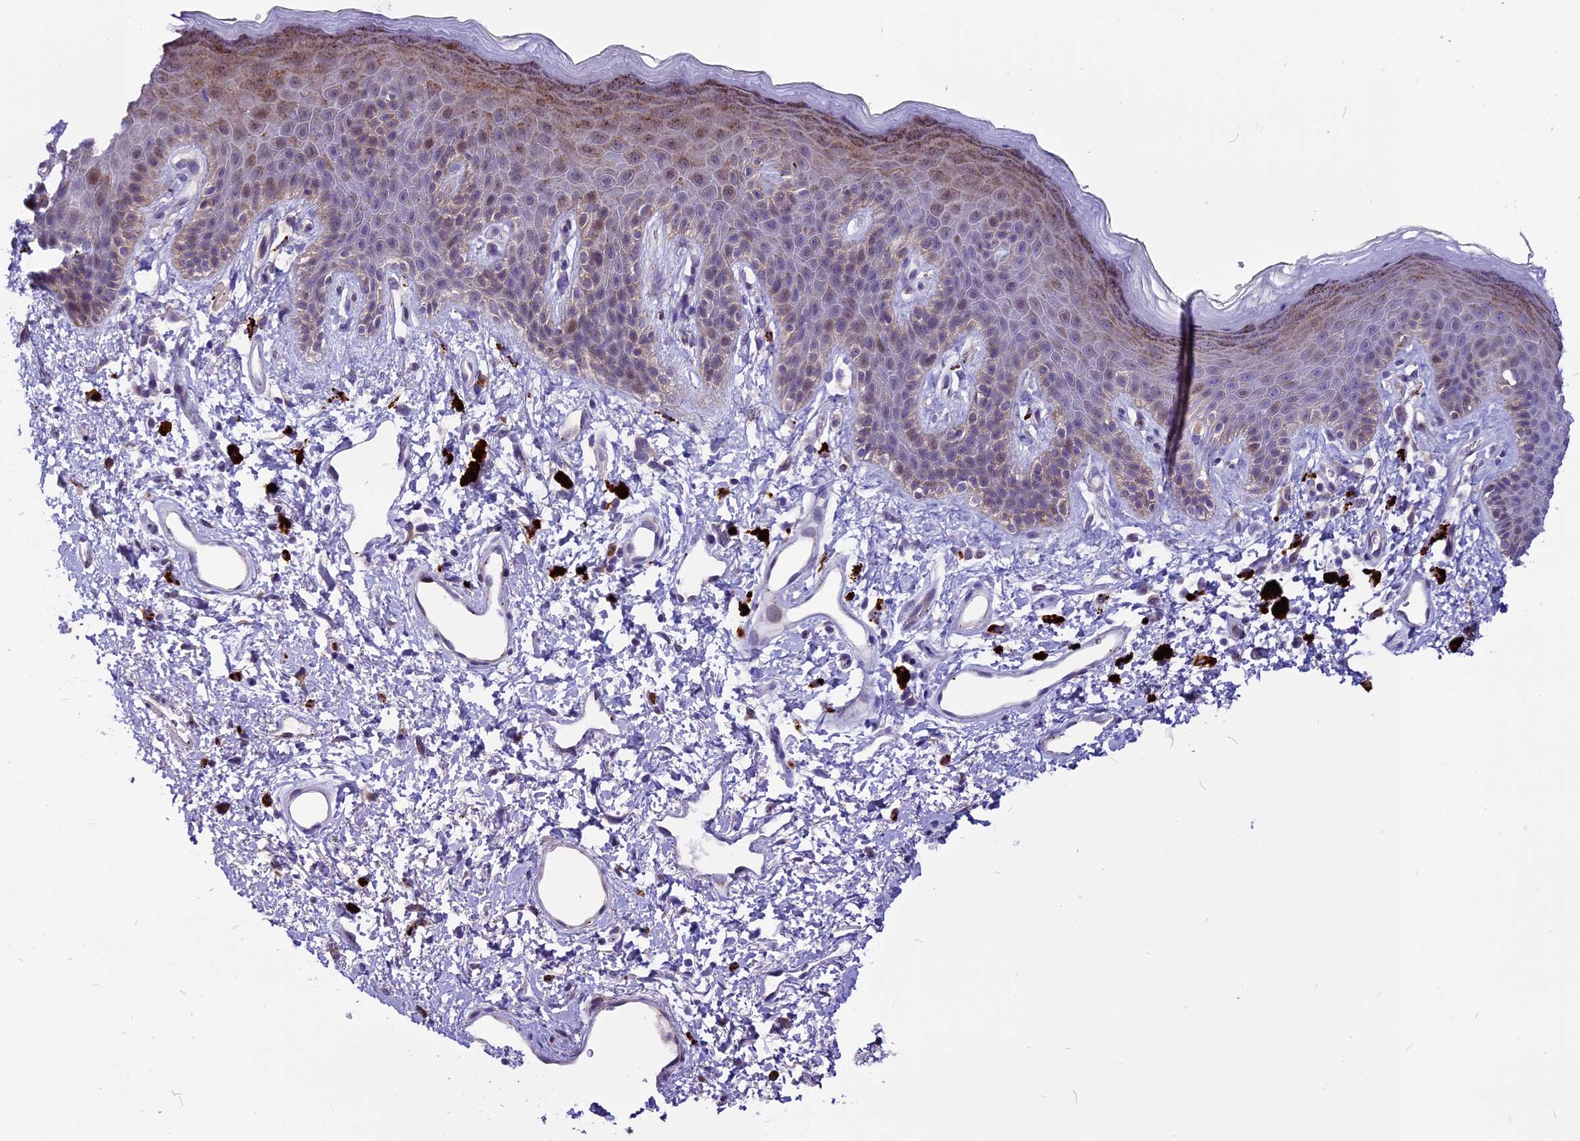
{"staining": {"intensity": "moderate", "quantity": "25%-75%", "location": "cytoplasmic/membranous"}, "tissue": "skin", "cell_type": "Epidermal cells", "image_type": "normal", "snomed": [{"axis": "morphology", "description": "Normal tissue, NOS"}, {"axis": "topography", "description": "Anal"}], "caption": "Skin stained with a brown dye exhibits moderate cytoplasmic/membranous positive expression in approximately 25%-75% of epidermal cells.", "gene": "THRSP", "patient": {"sex": "female", "age": 46}}